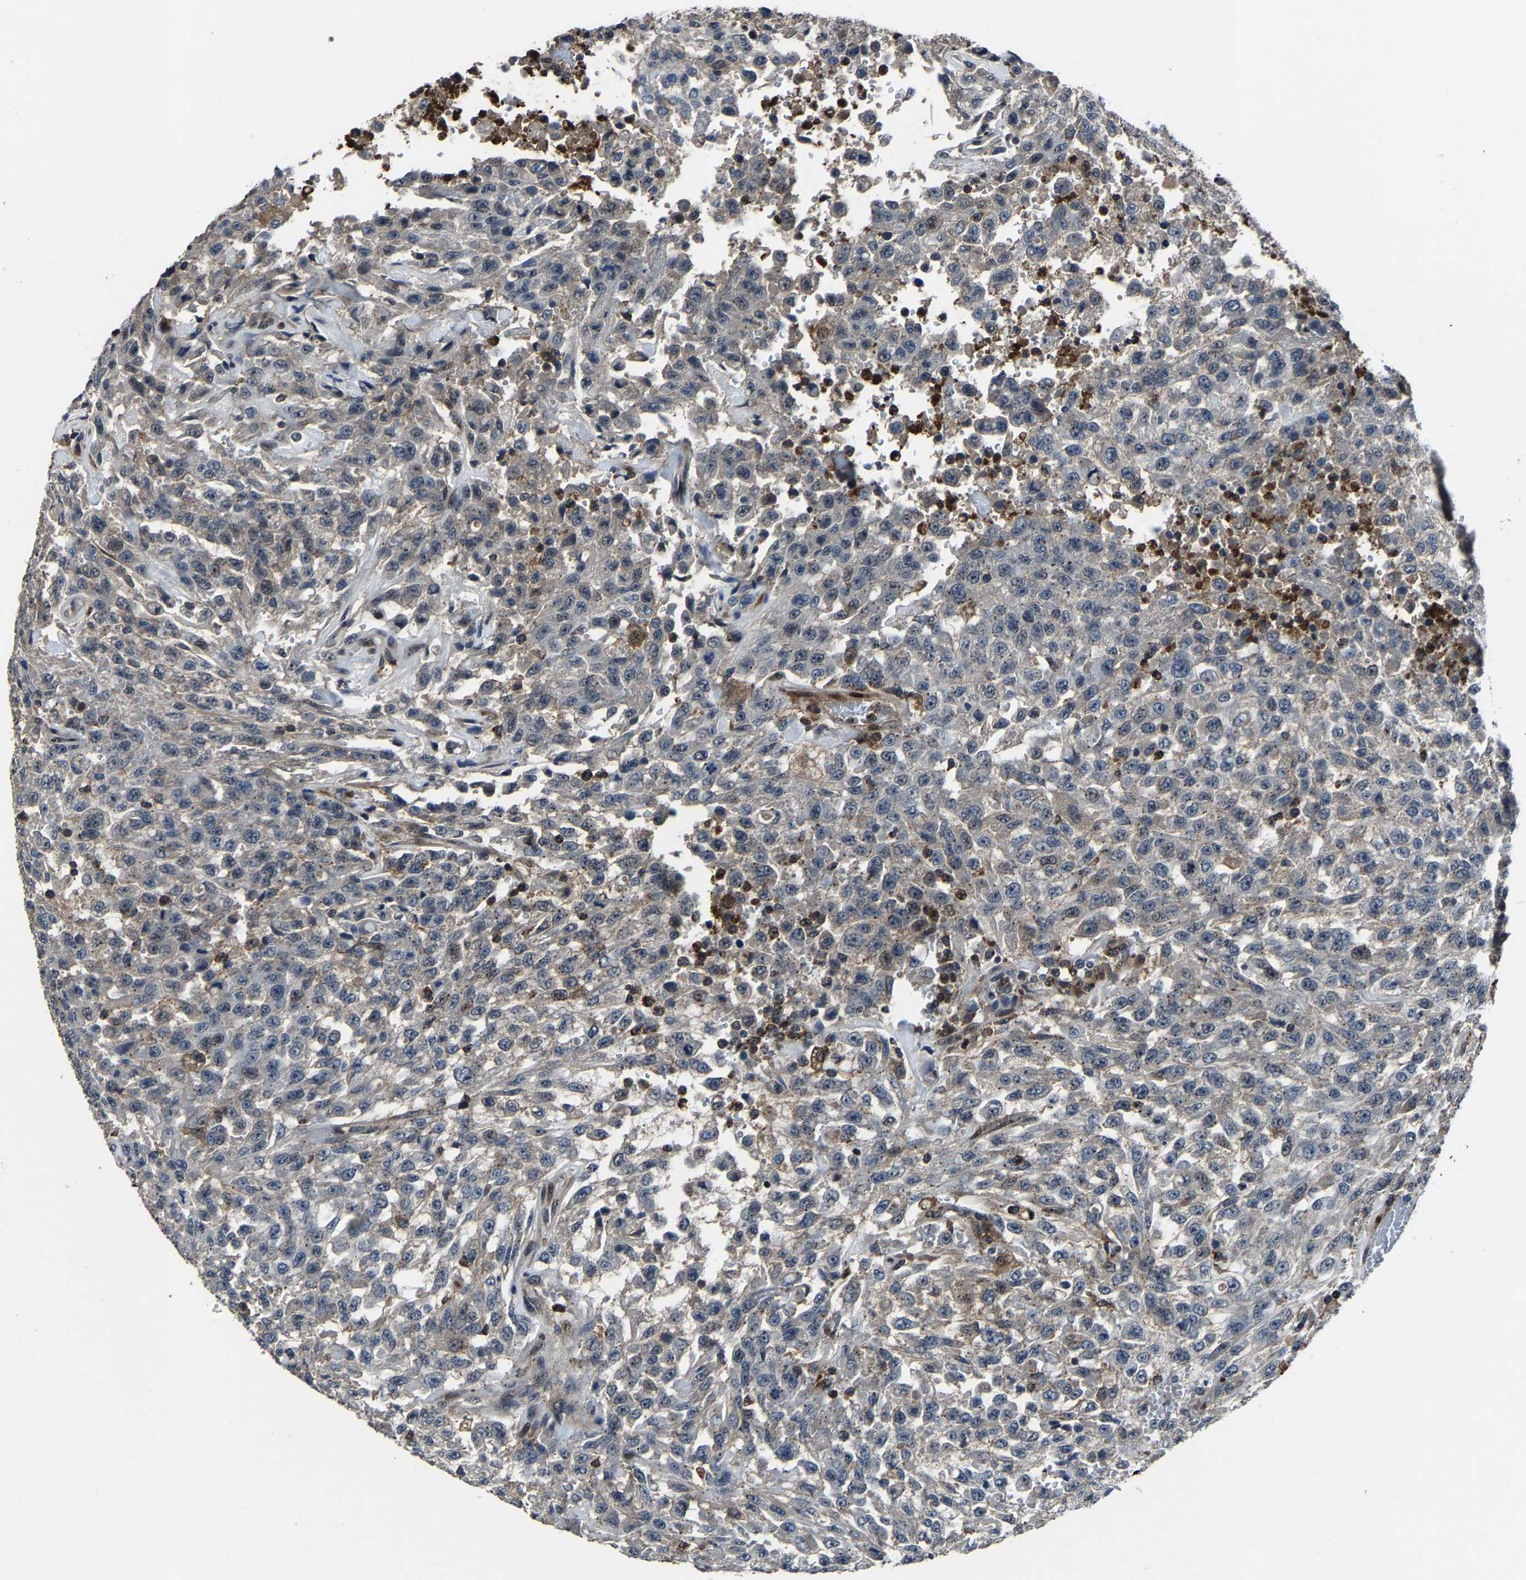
{"staining": {"intensity": "negative", "quantity": "none", "location": "none"}, "tissue": "urothelial cancer", "cell_type": "Tumor cells", "image_type": "cancer", "snomed": [{"axis": "morphology", "description": "Urothelial carcinoma, High grade"}, {"axis": "topography", "description": "Urinary bladder"}], "caption": "Immunohistochemistry of human urothelial cancer demonstrates no expression in tumor cells.", "gene": "PCNX2", "patient": {"sex": "male", "age": 46}}